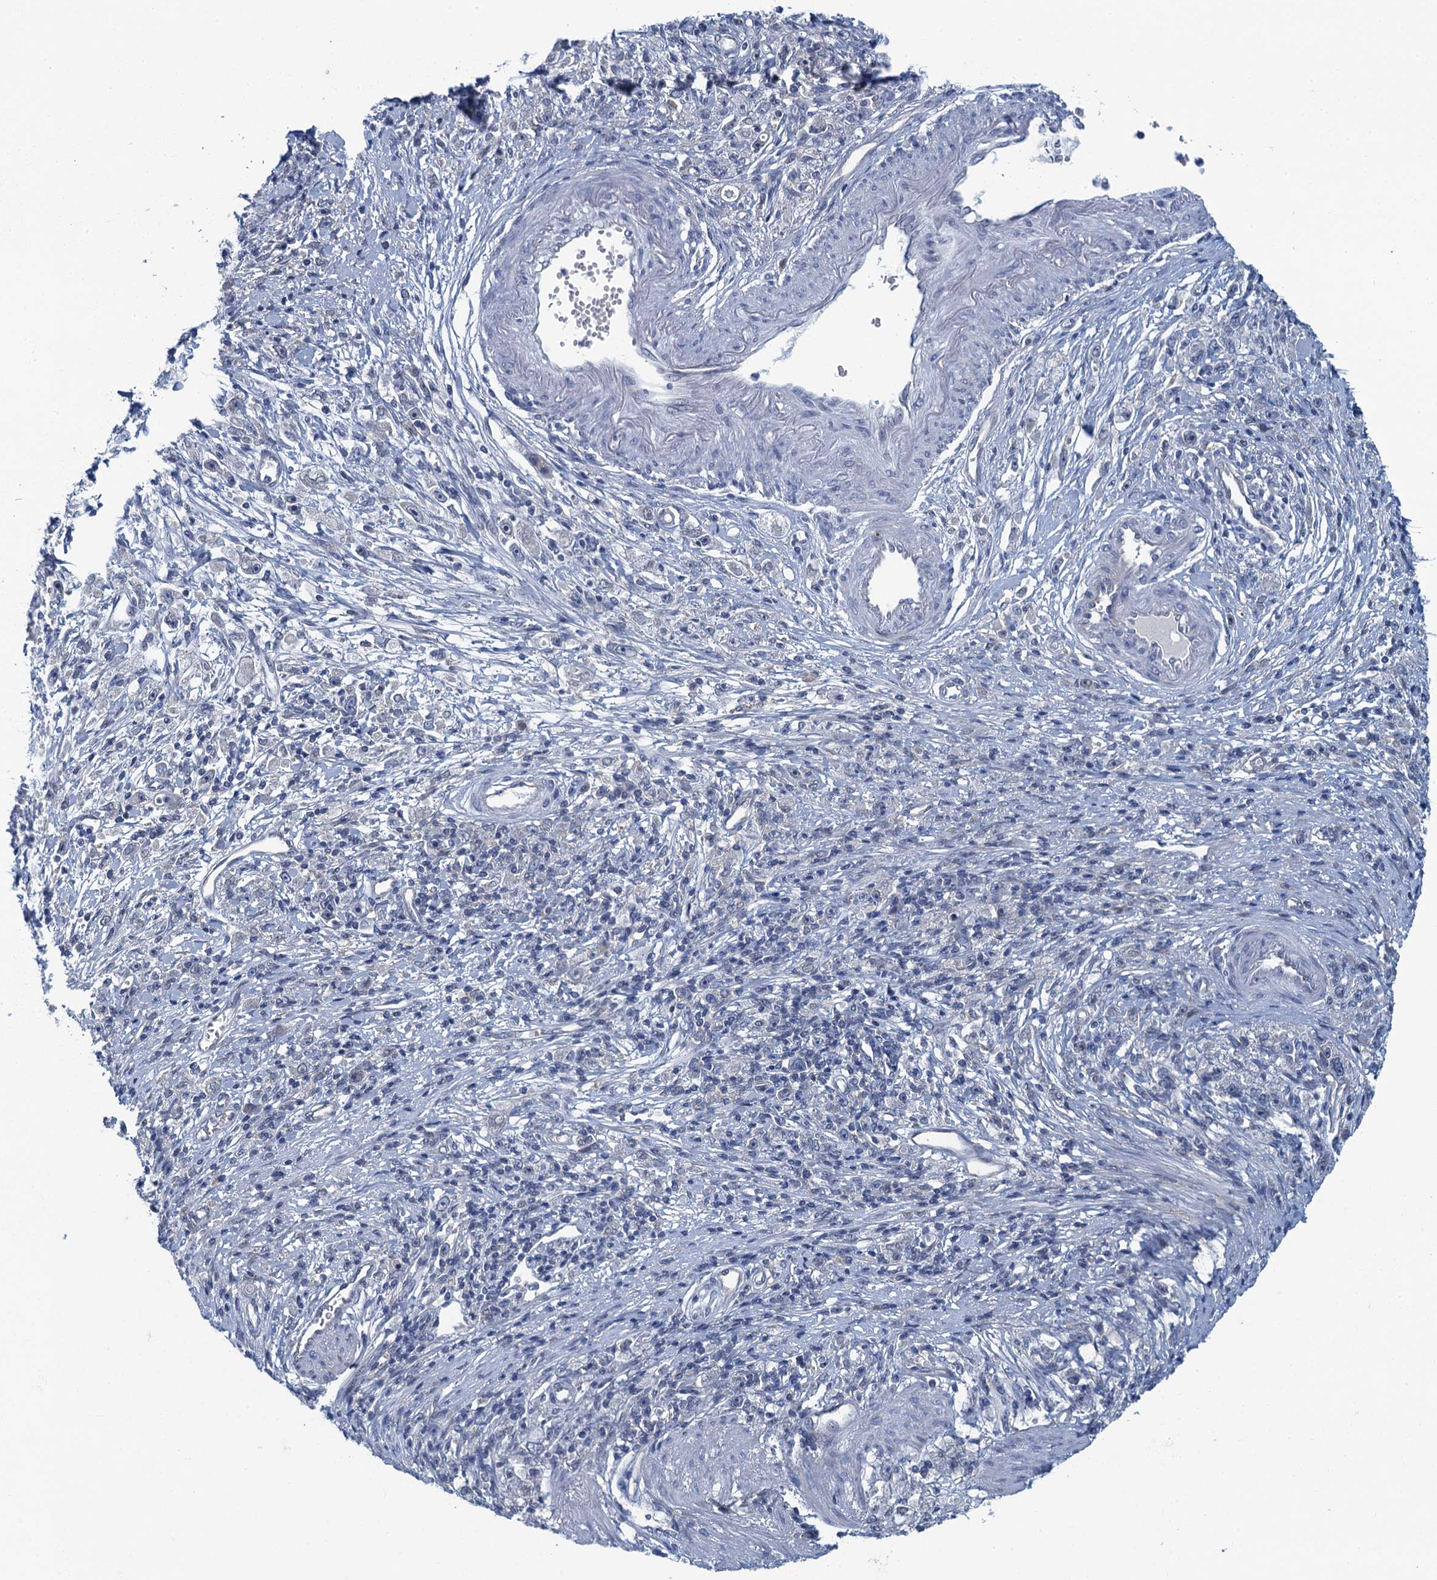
{"staining": {"intensity": "negative", "quantity": "none", "location": "none"}, "tissue": "stomach cancer", "cell_type": "Tumor cells", "image_type": "cancer", "snomed": [{"axis": "morphology", "description": "Adenocarcinoma, NOS"}, {"axis": "topography", "description": "Stomach"}], "caption": "Immunohistochemical staining of human adenocarcinoma (stomach) demonstrates no significant positivity in tumor cells.", "gene": "NCKAP1L", "patient": {"sex": "female", "age": 59}}